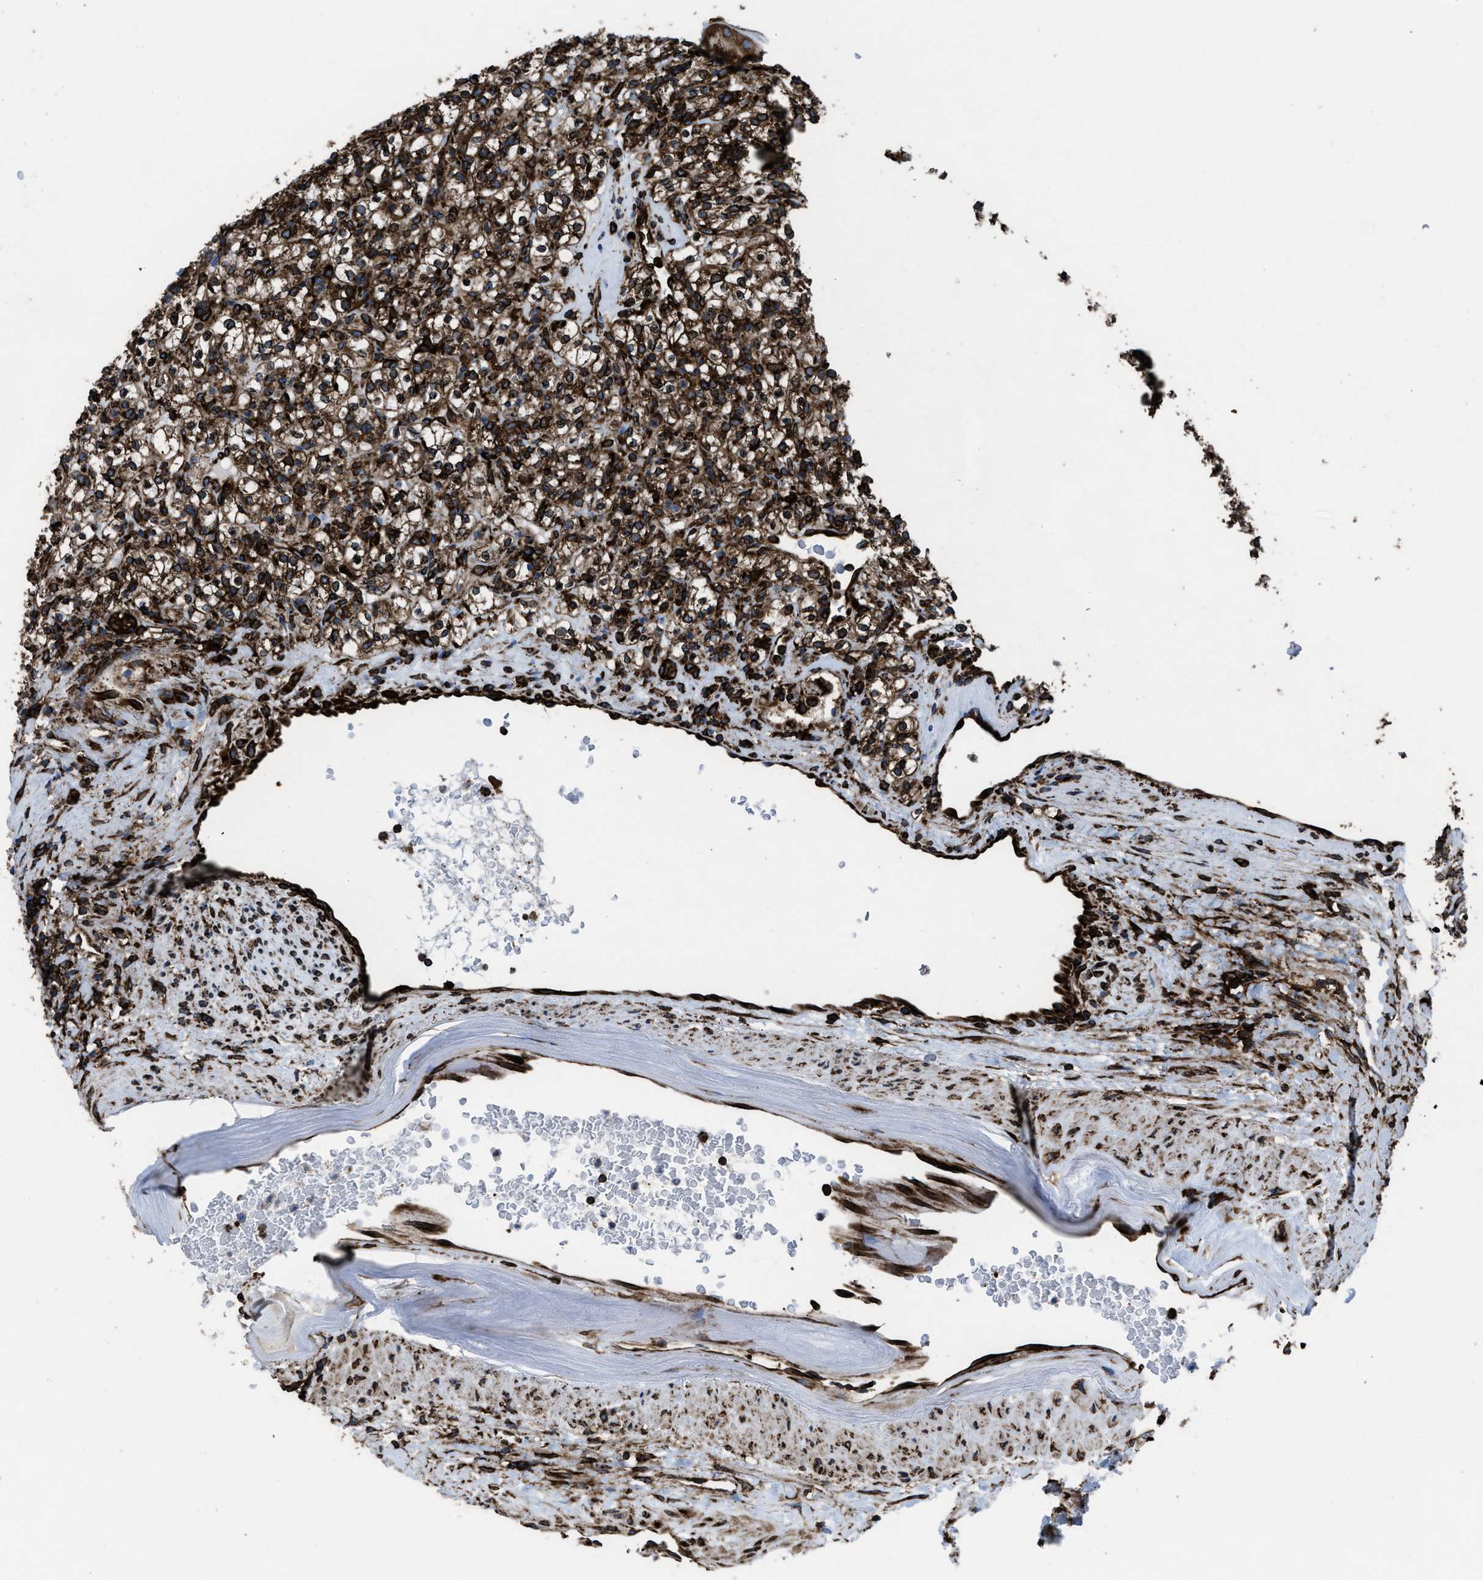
{"staining": {"intensity": "strong", "quantity": ">75%", "location": "cytoplasmic/membranous"}, "tissue": "renal cancer", "cell_type": "Tumor cells", "image_type": "cancer", "snomed": [{"axis": "morphology", "description": "Normal tissue, NOS"}, {"axis": "morphology", "description": "Adenocarcinoma, NOS"}, {"axis": "topography", "description": "Kidney"}], "caption": "Strong cytoplasmic/membranous expression is appreciated in approximately >75% of tumor cells in renal cancer.", "gene": "CAPRIN1", "patient": {"sex": "female", "age": 72}}